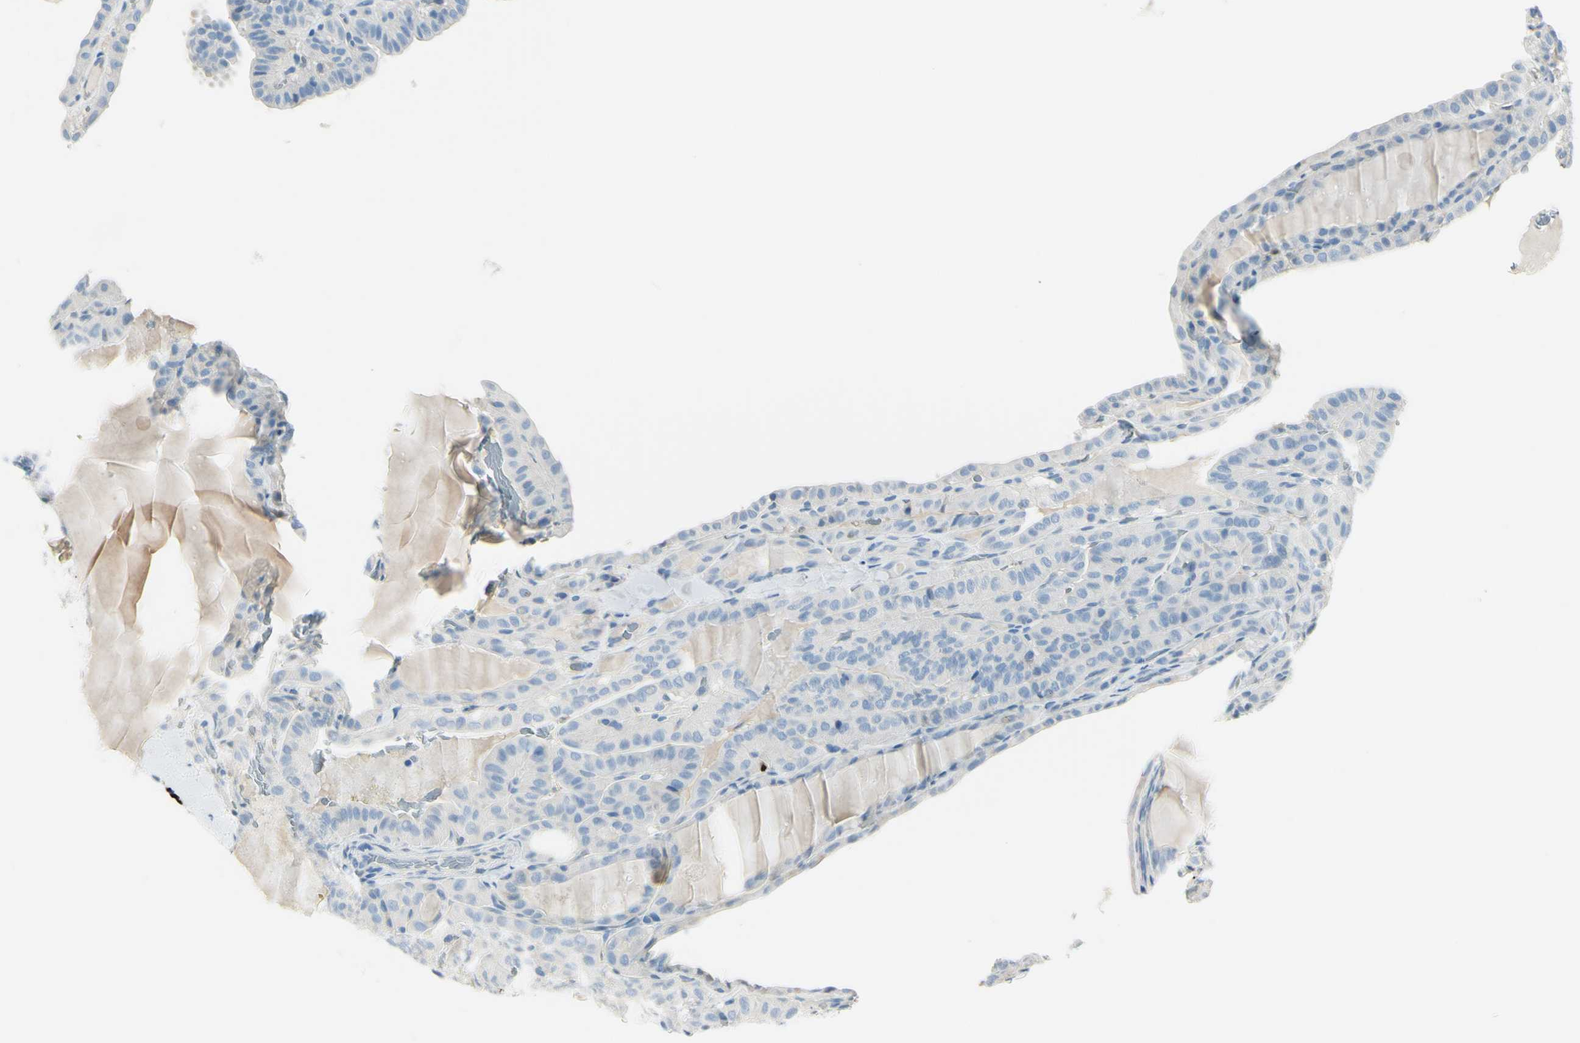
{"staining": {"intensity": "negative", "quantity": "none", "location": "none"}, "tissue": "thyroid cancer", "cell_type": "Tumor cells", "image_type": "cancer", "snomed": [{"axis": "morphology", "description": "Papillary adenocarcinoma, NOS"}, {"axis": "topography", "description": "Thyroid gland"}], "caption": "This is a histopathology image of IHC staining of papillary adenocarcinoma (thyroid), which shows no expression in tumor cells.", "gene": "DLG4", "patient": {"sex": "male", "age": 77}}